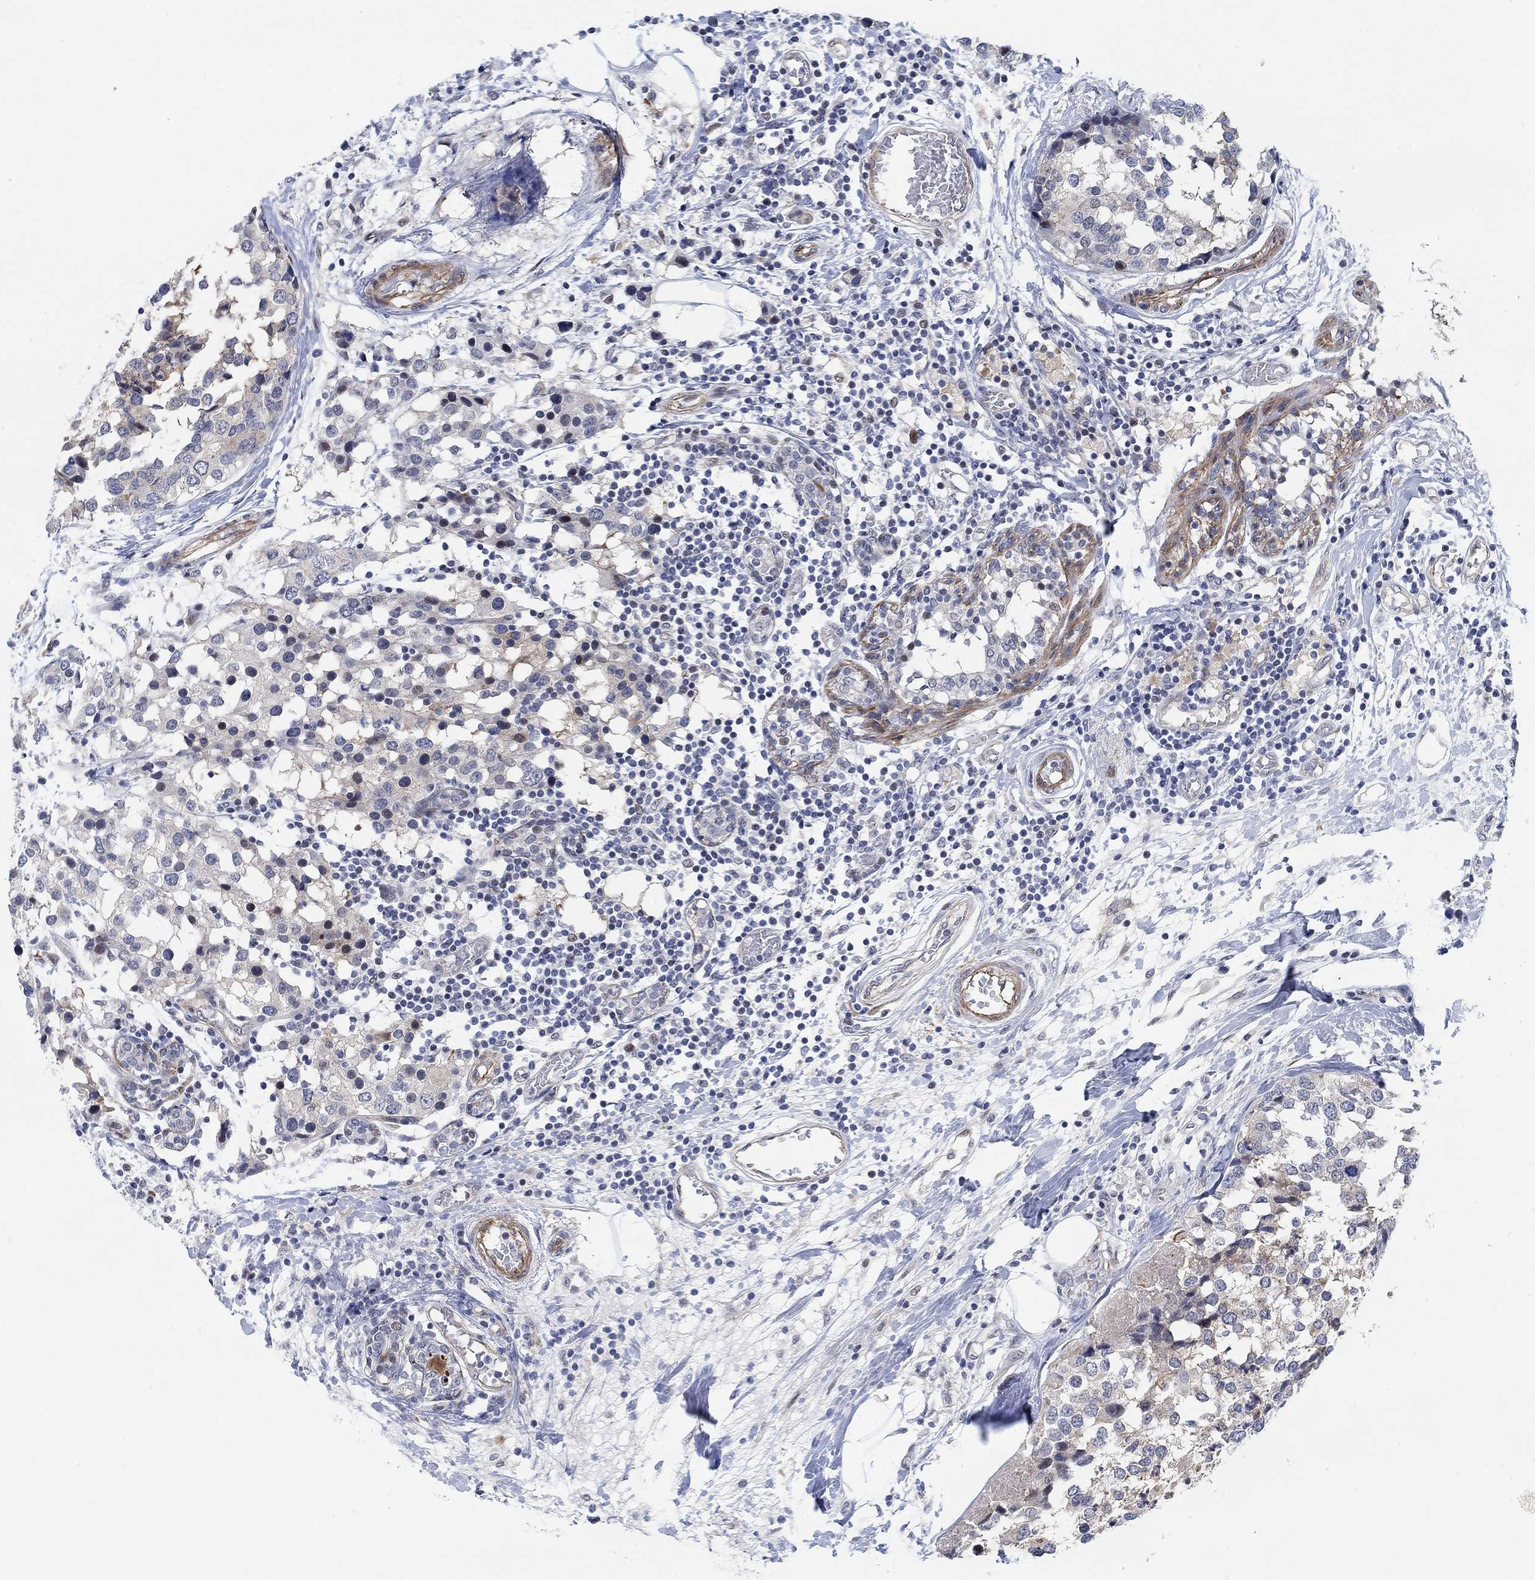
{"staining": {"intensity": "negative", "quantity": "none", "location": "none"}, "tissue": "breast cancer", "cell_type": "Tumor cells", "image_type": "cancer", "snomed": [{"axis": "morphology", "description": "Lobular carcinoma"}, {"axis": "topography", "description": "Breast"}], "caption": "Tumor cells show no significant expression in breast cancer.", "gene": "KCNH8", "patient": {"sex": "female", "age": 59}}